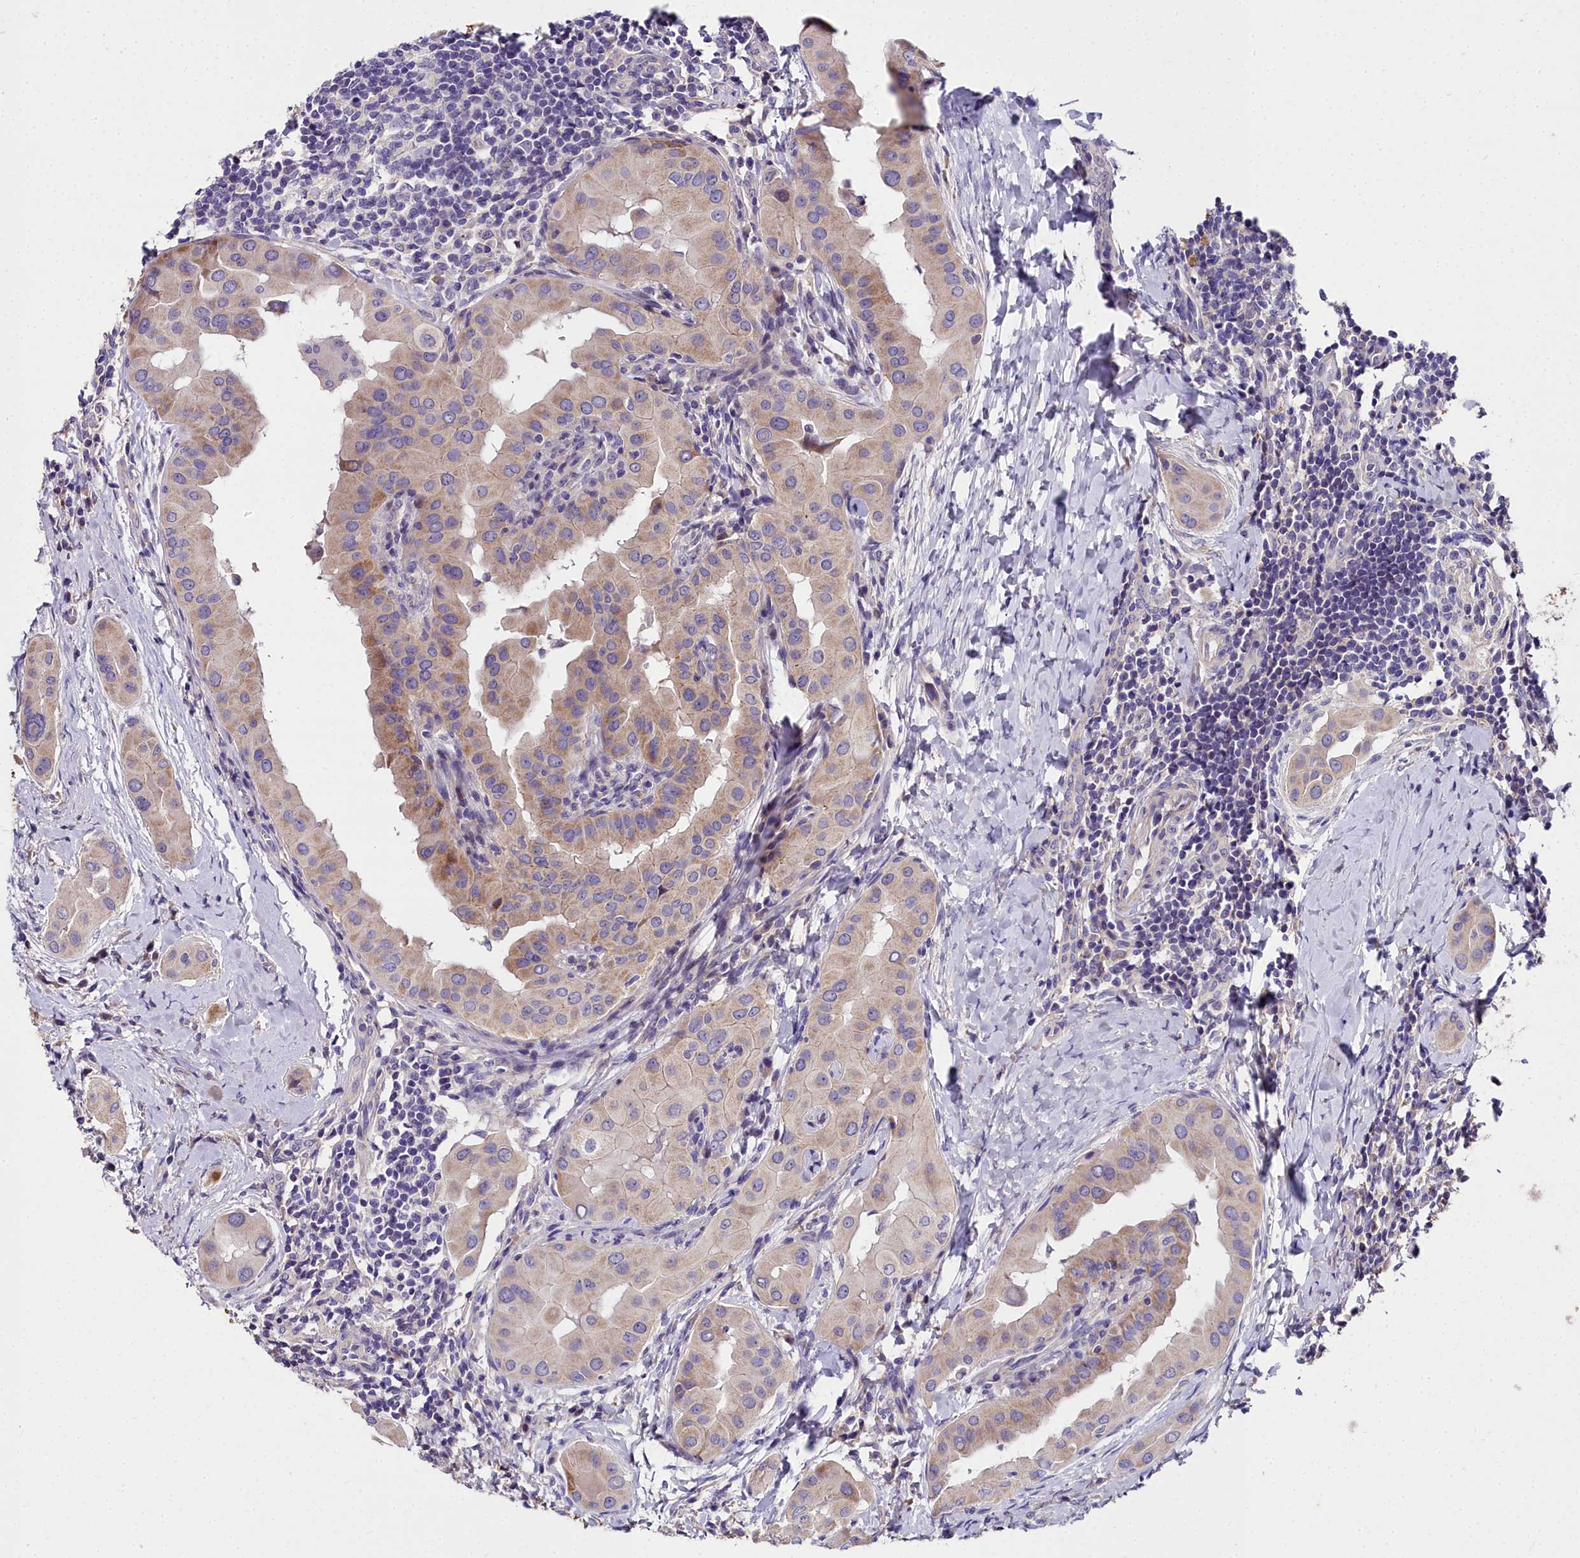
{"staining": {"intensity": "moderate", "quantity": "25%-75%", "location": "cytoplasmic/membranous"}, "tissue": "thyroid cancer", "cell_type": "Tumor cells", "image_type": "cancer", "snomed": [{"axis": "morphology", "description": "Papillary adenocarcinoma, NOS"}, {"axis": "topography", "description": "Thyroid gland"}], "caption": "The histopathology image exhibits immunohistochemical staining of thyroid cancer. There is moderate cytoplasmic/membranous staining is present in about 25%-75% of tumor cells.", "gene": "NT5M", "patient": {"sex": "male", "age": 33}}